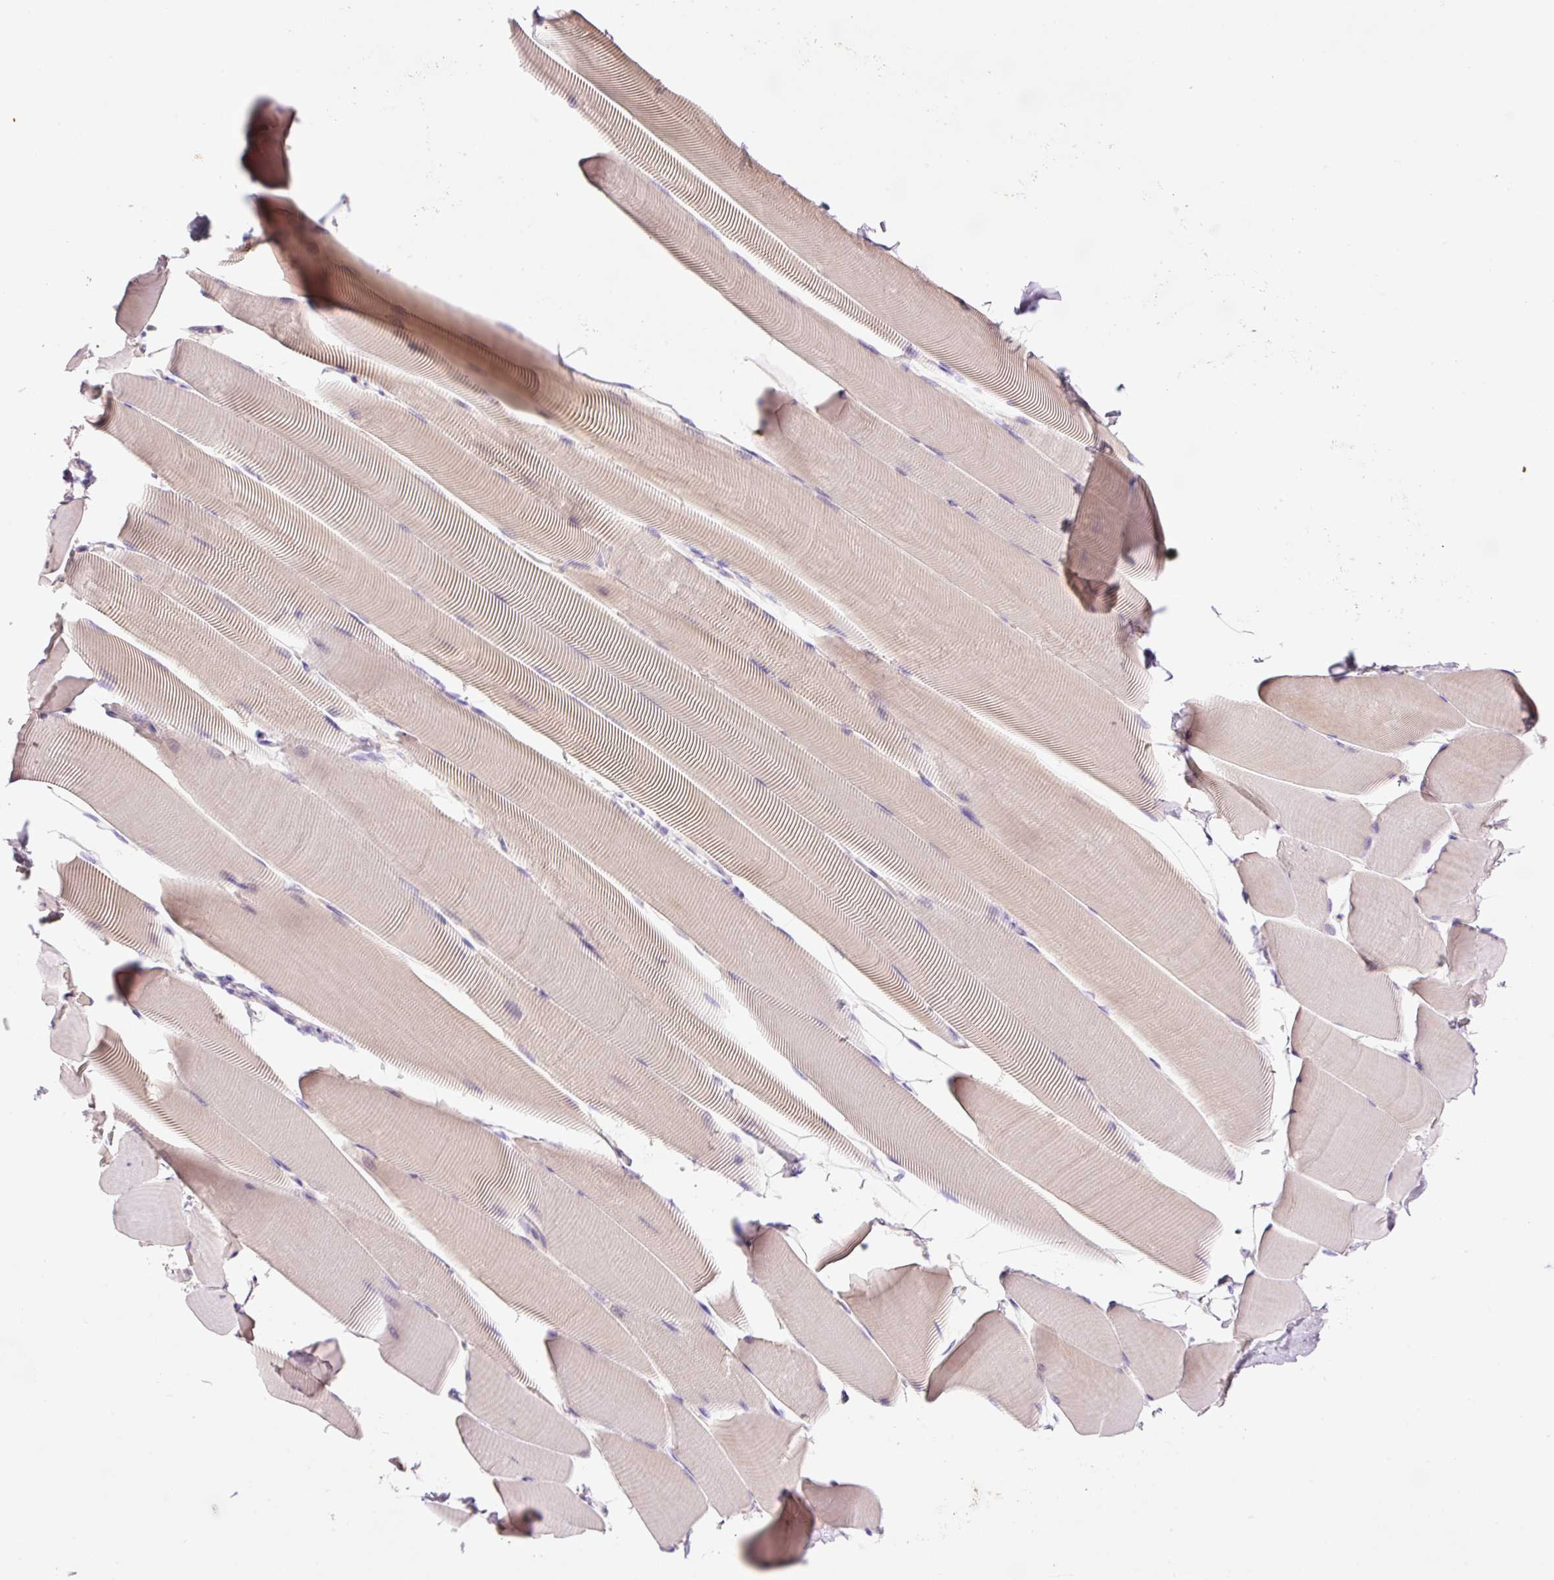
{"staining": {"intensity": "moderate", "quantity": "25%-75%", "location": "cytoplasmic/membranous"}, "tissue": "skeletal muscle", "cell_type": "Myocytes", "image_type": "normal", "snomed": [{"axis": "morphology", "description": "Normal tissue, NOS"}, {"axis": "topography", "description": "Skeletal muscle"}], "caption": "About 25%-75% of myocytes in benign skeletal muscle demonstrate moderate cytoplasmic/membranous protein staining as visualized by brown immunohistochemical staining.", "gene": "DPPA4", "patient": {"sex": "male", "age": 25}}